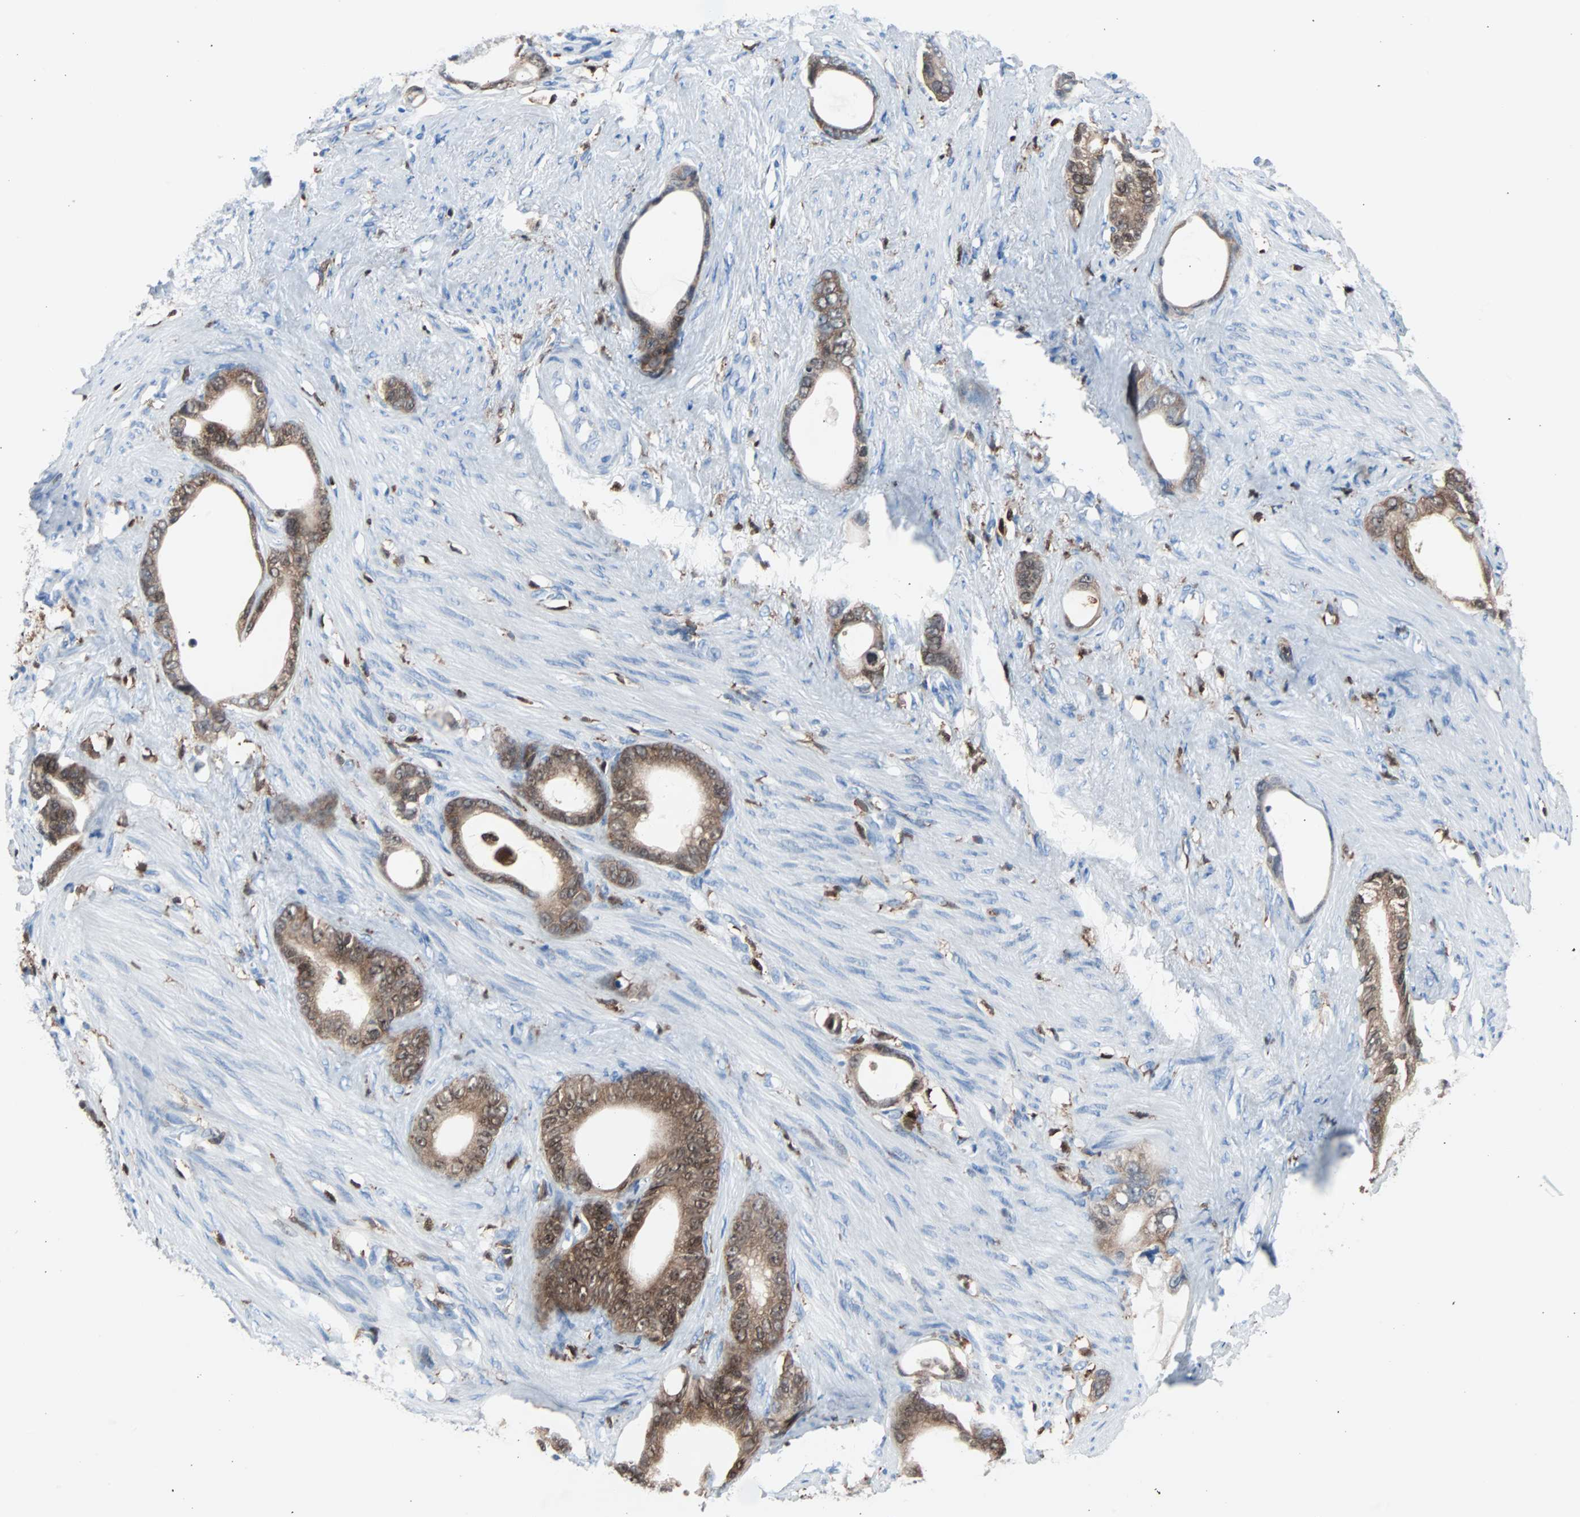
{"staining": {"intensity": "strong", "quantity": ">75%", "location": "cytoplasmic/membranous"}, "tissue": "stomach cancer", "cell_type": "Tumor cells", "image_type": "cancer", "snomed": [{"axis": "morphology", "description": "Adenocarcinoma, NOS"}, {"axis": "topography", "description": "Stomach"}], "caption": "An IHC photomicrograph of neoplastic tissue is shown. Protein staining in brown shows strong cytoplasmic/membranous positivity in stomach cancer within tumor cells.", "gene": "SYK", "patient": {"sex": "female", "age": 75}}